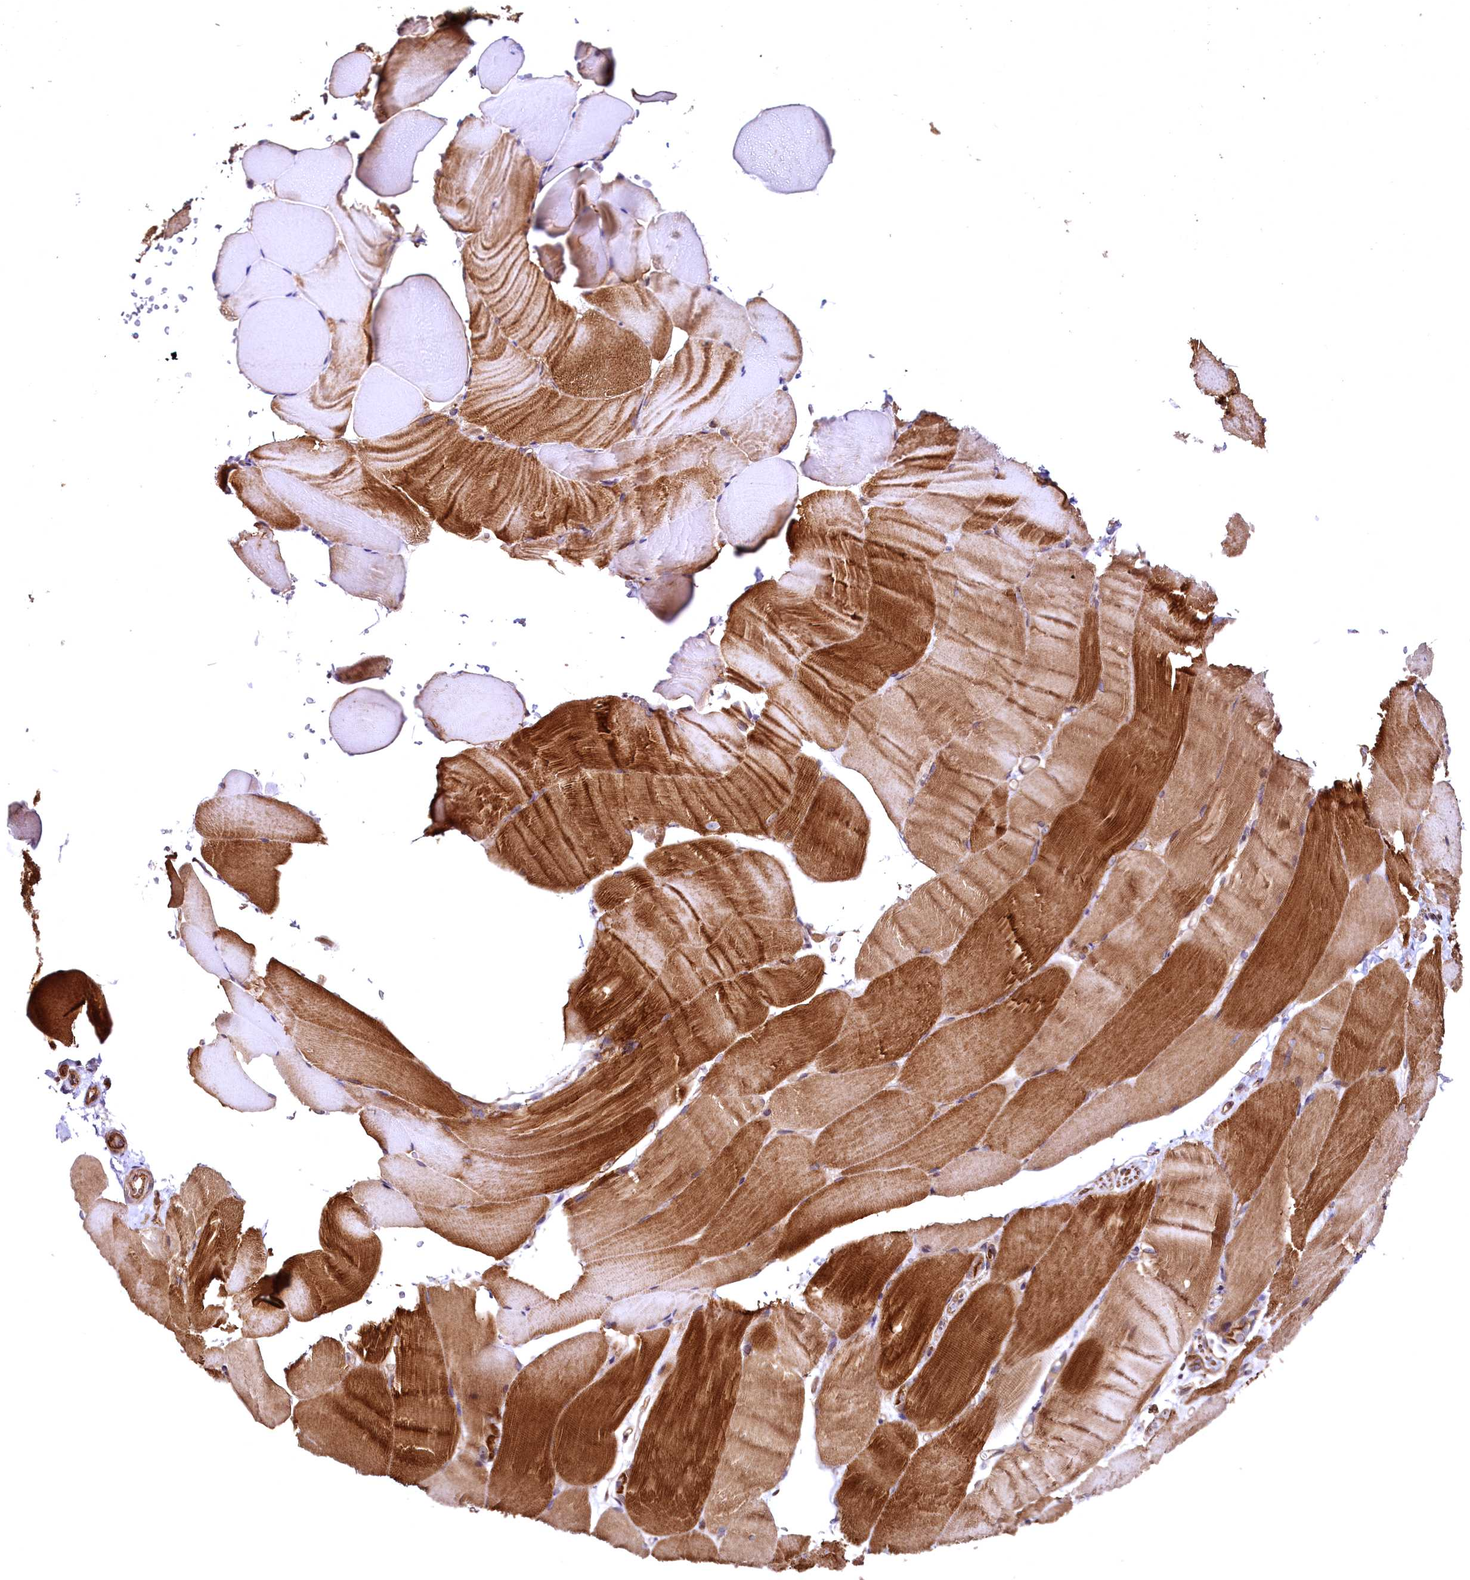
{"staining": {"intensity": "strong", "quantity": ">75%", "location": "cytoplasmic/membranous"}, "tissue": "skeletal muscle", "cell_type": "Myocytes", "image_type": "normal", "snomed": [{"axis": "morphology", "description": "Normal tissue, NOS"}, {"axis": "topography", "description": "Skeletal muscle"}, {"axis": "topography", "description": "Parathyroid gland"}], "caption": "Human skeletal muscle stained for a protein (brown) shows strong cytoplasmic/membranous positive positivity in approximately >75% of myocytes.", "gene": "SVIP", "patient": {"sex": "female", "age": 37}}